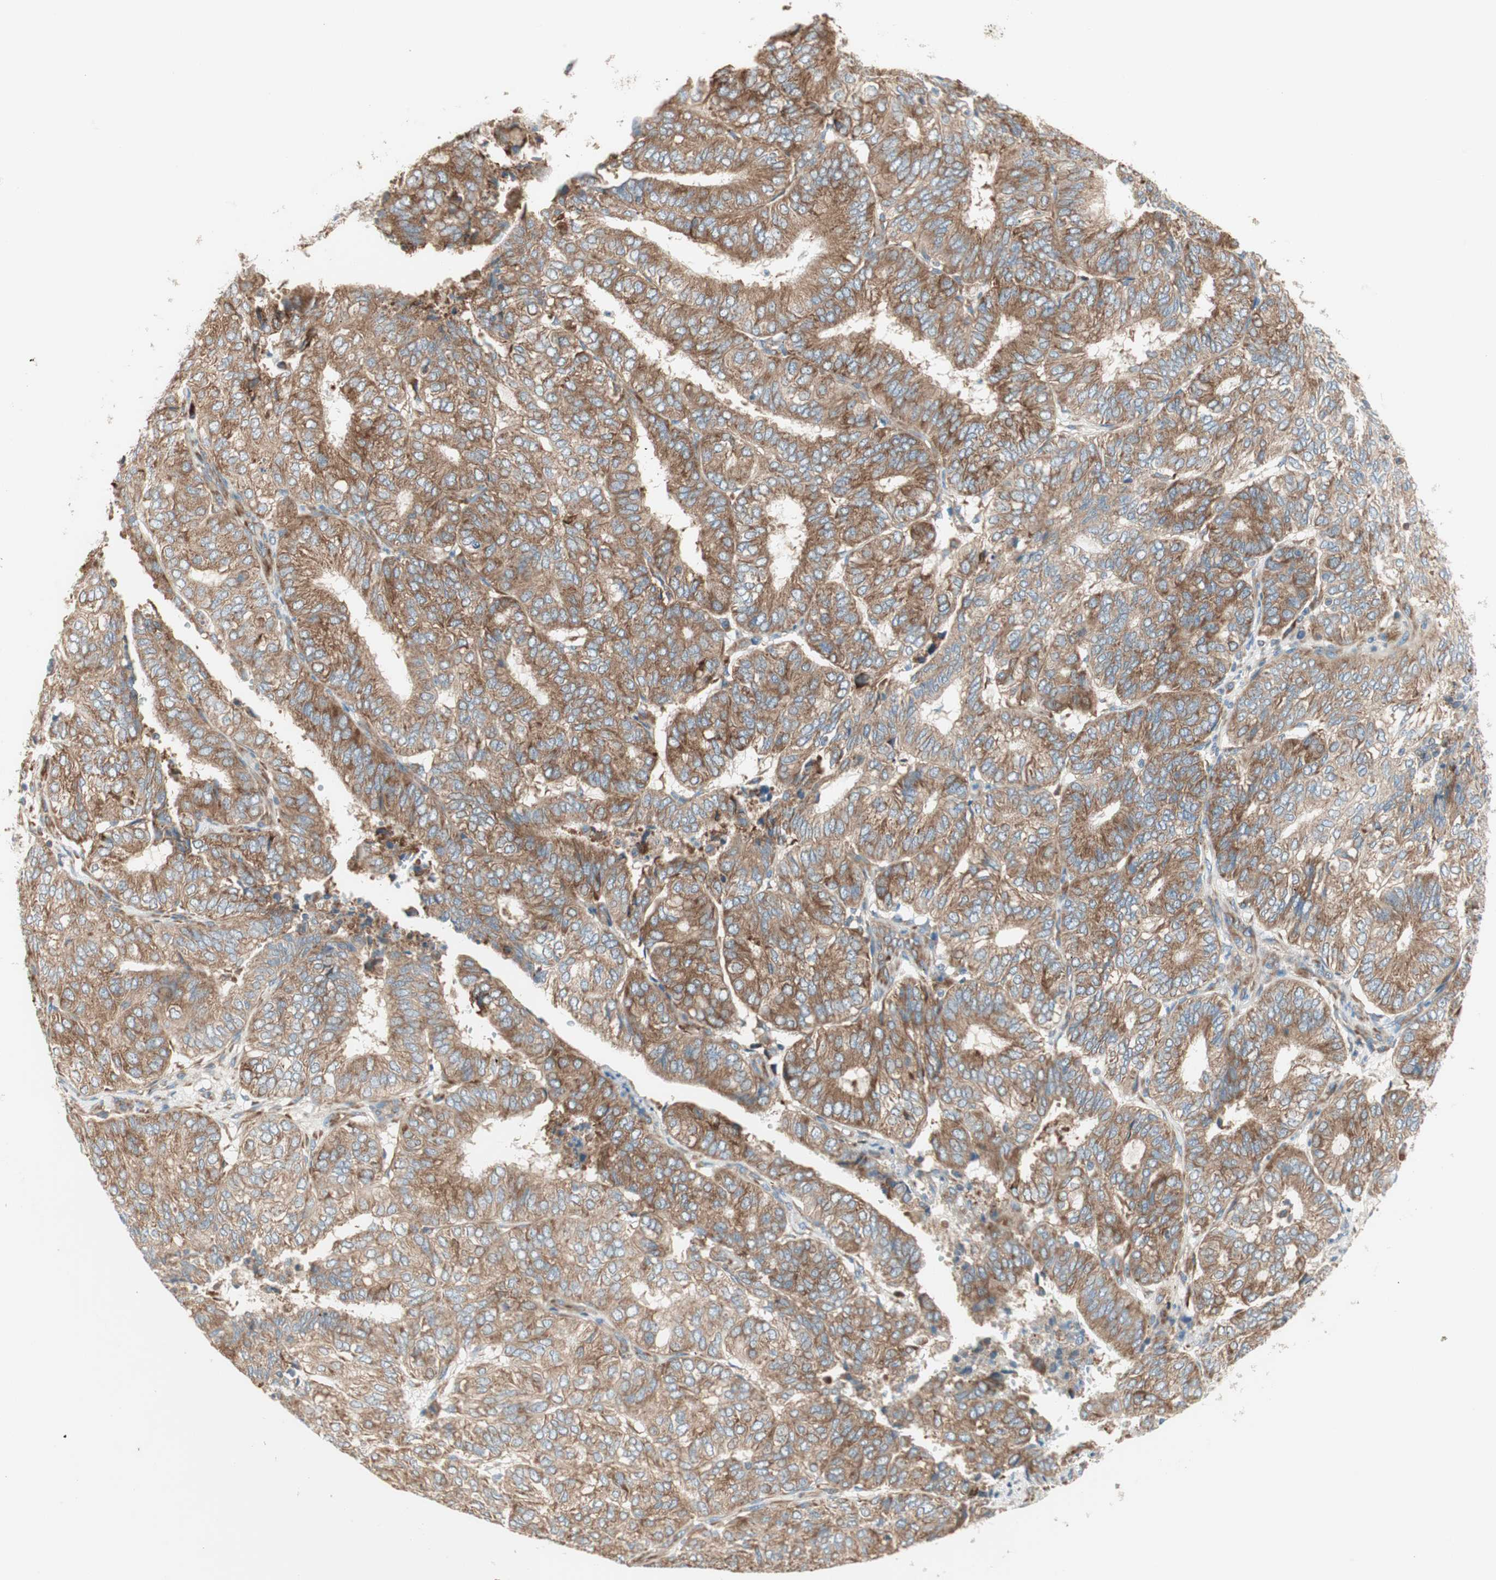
{"staining": {"intensity": "moderate", "quantity": ">75%", "location": "cytoplasmic/membranous"}, "tissue": "endometrial cancer", "cell_type": "Tumor cells", "image_type": "cancer", "snomed": [{"axis": "morphology", "description": "Adenocarcinoma, NOS"}, {"axis": "topography", "description": "Uterus"}], "caption": "Immunohistochemical staining of endometrial adenocarcinoma demonstrates medium levels of moderate cytoplasmic/membranous protein expression in approximately >75% of tumor cells.", "gene": "RPL23", "patient": {"sex": "female", "age": 60}}